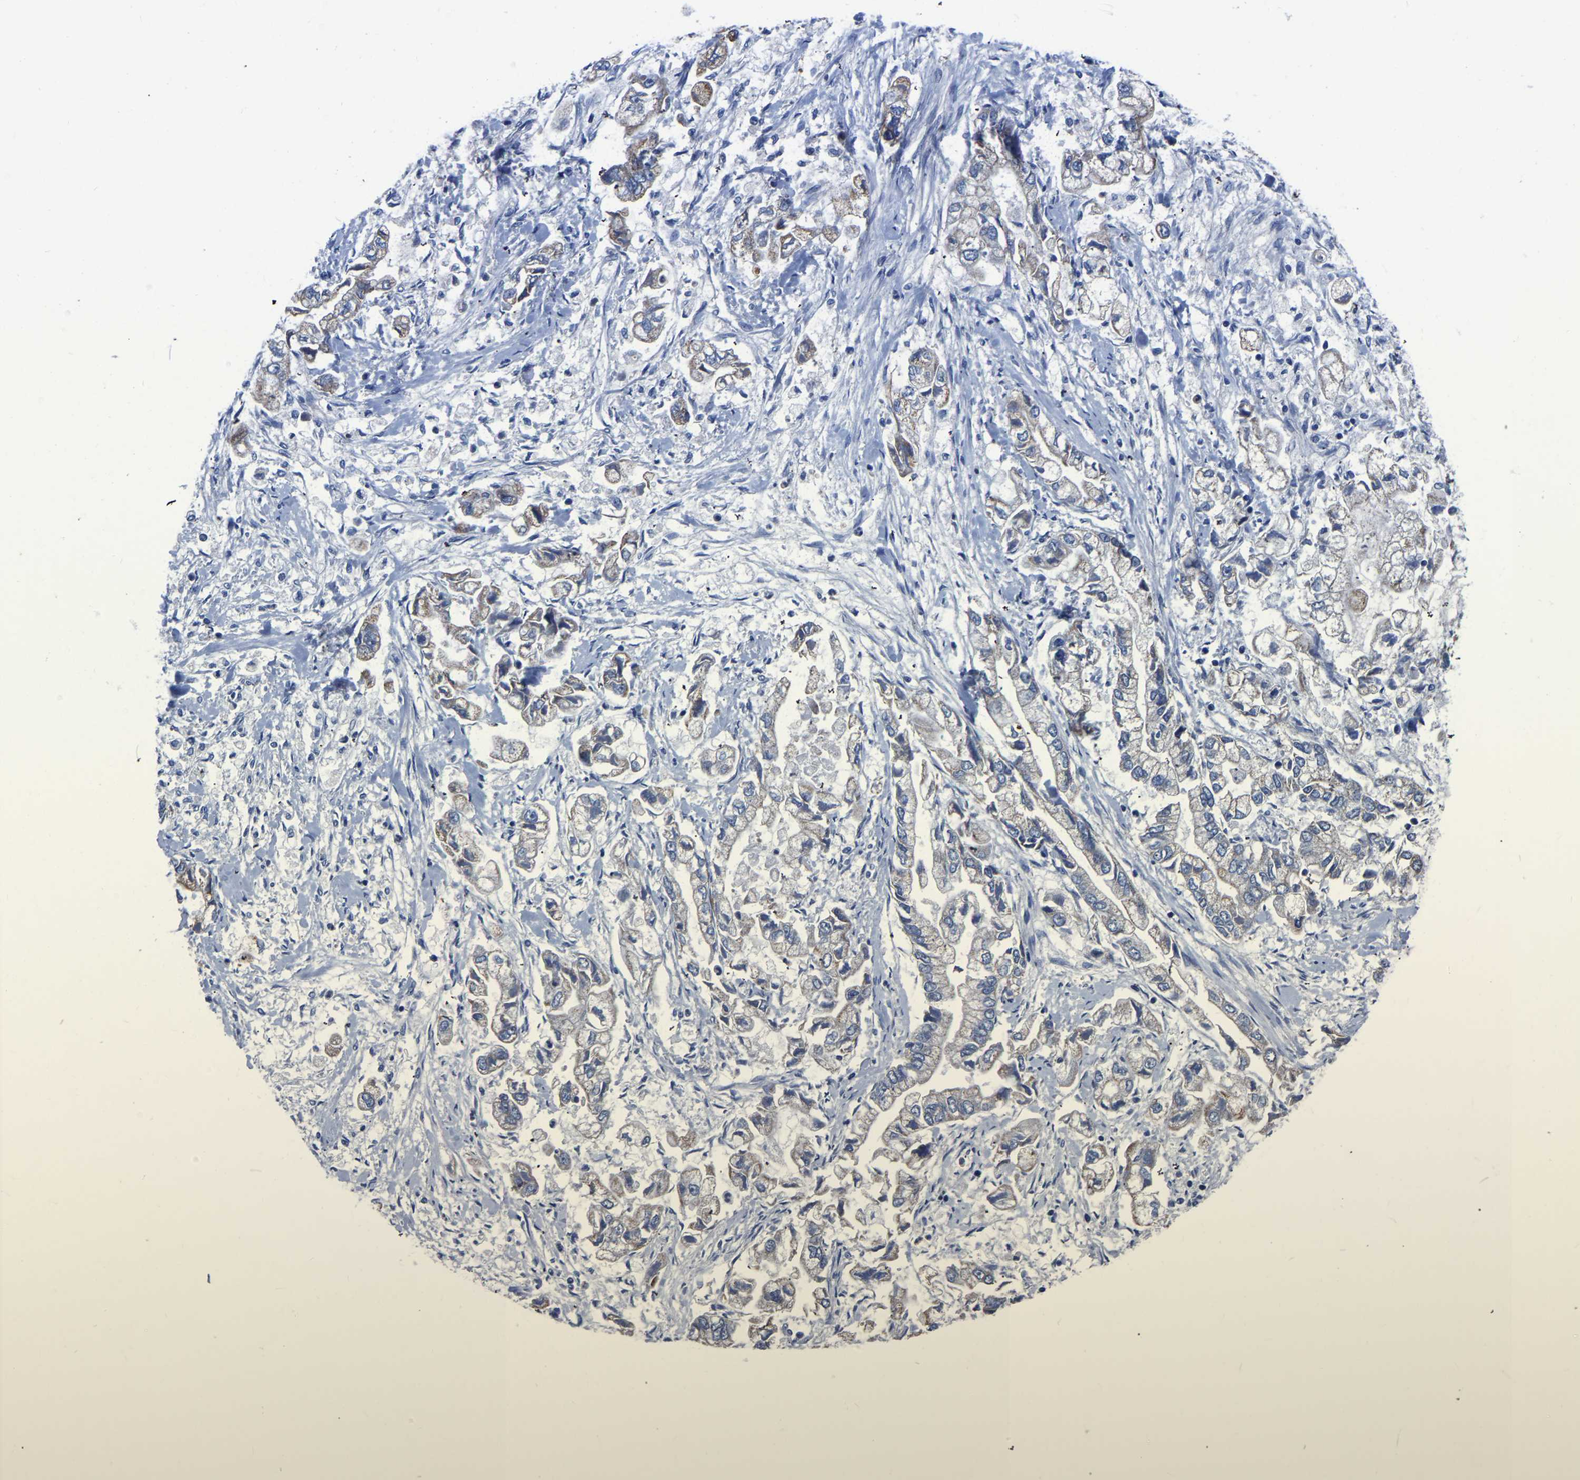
{"staining": {"intensity": "weak", "quantity": "25%-75%", "location": "cytoplasmic/membranous"}, "tissue": "stomach cancer", "cell_type": "Tumor cells", "image_type": "cancer", "snomed": [{"axis": "morphology", "description": "Normal tissue, NOS"}, {"axis": "morphology", "description": "Adenocarcinoma, NOS"}, {"axis": "topography", "description": "Stomach"}], "caption": "Adenocarcinoma (stomach) was stained to show a protein in brown. There is low levels of weak cytoplasmic/membranous staining in about 25%-75% of tumor cells.", "gene": "FGD5", "patient": {"sex": "male", "age": 62}}